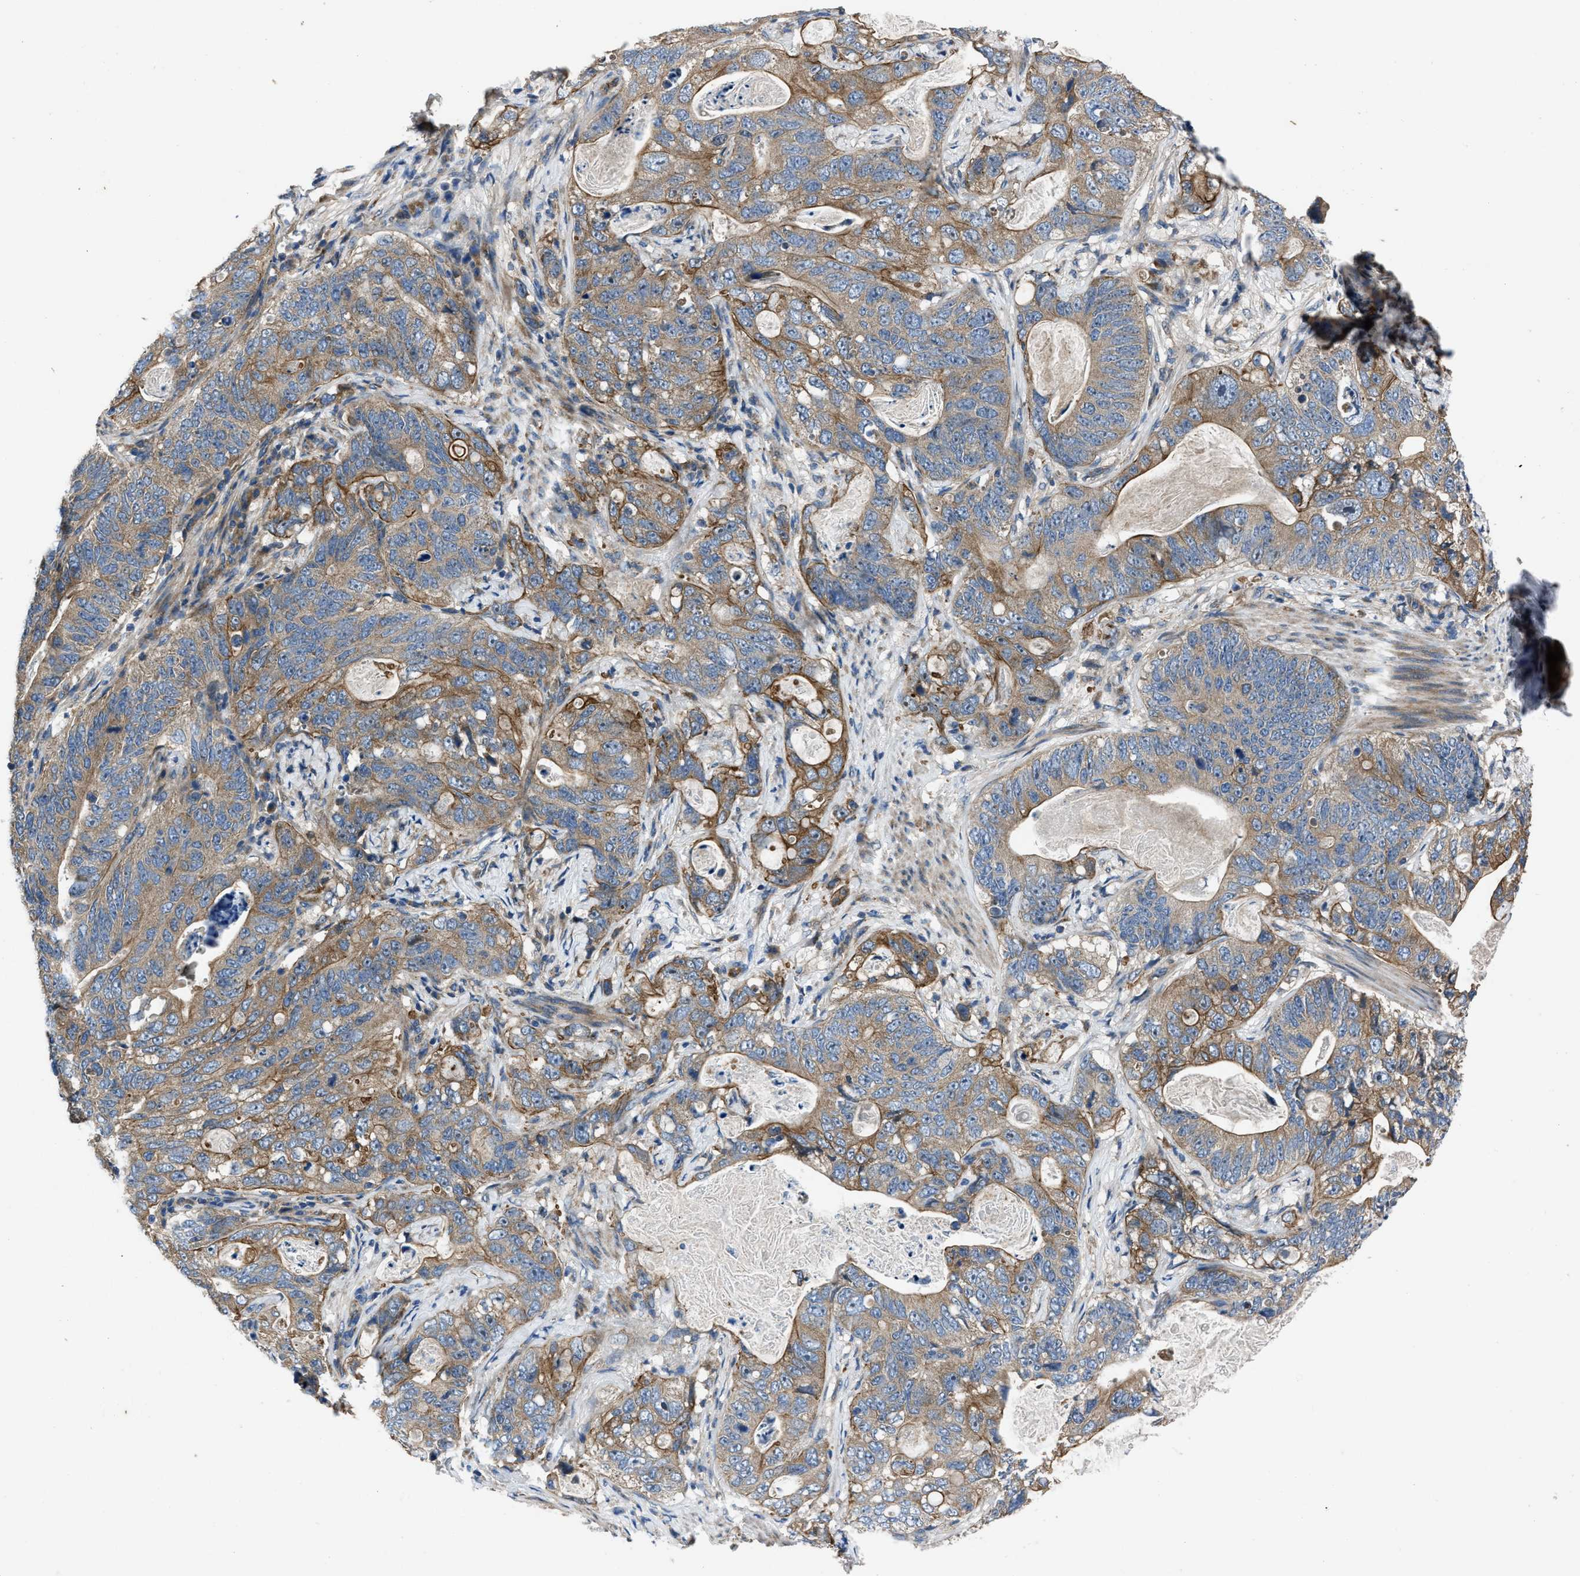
{"staining": {"intensity": "moderate", "quantity": ">75%", "location": "cytoplasmic/membranous"}, "tissue": "stomach cancer", "cell_type": "Tumor cells", "image_type": "cancer", "snomed": [{"axis": "morphology", "description": "Normal tissue, NOS"}, {"axis": "morphology", "description": "Adenocarcinoma, NOS"}, {"axis": "topography", "description": "Stomach"}], "caption": "The immunohistochemical stain shows moderate cytoplasmic/membranous expression in tumor cells of stomach cancer (adenocarcinoma) tissue.", "gene": "ERC1", "patient": {"sex": "female", "age": 89}}